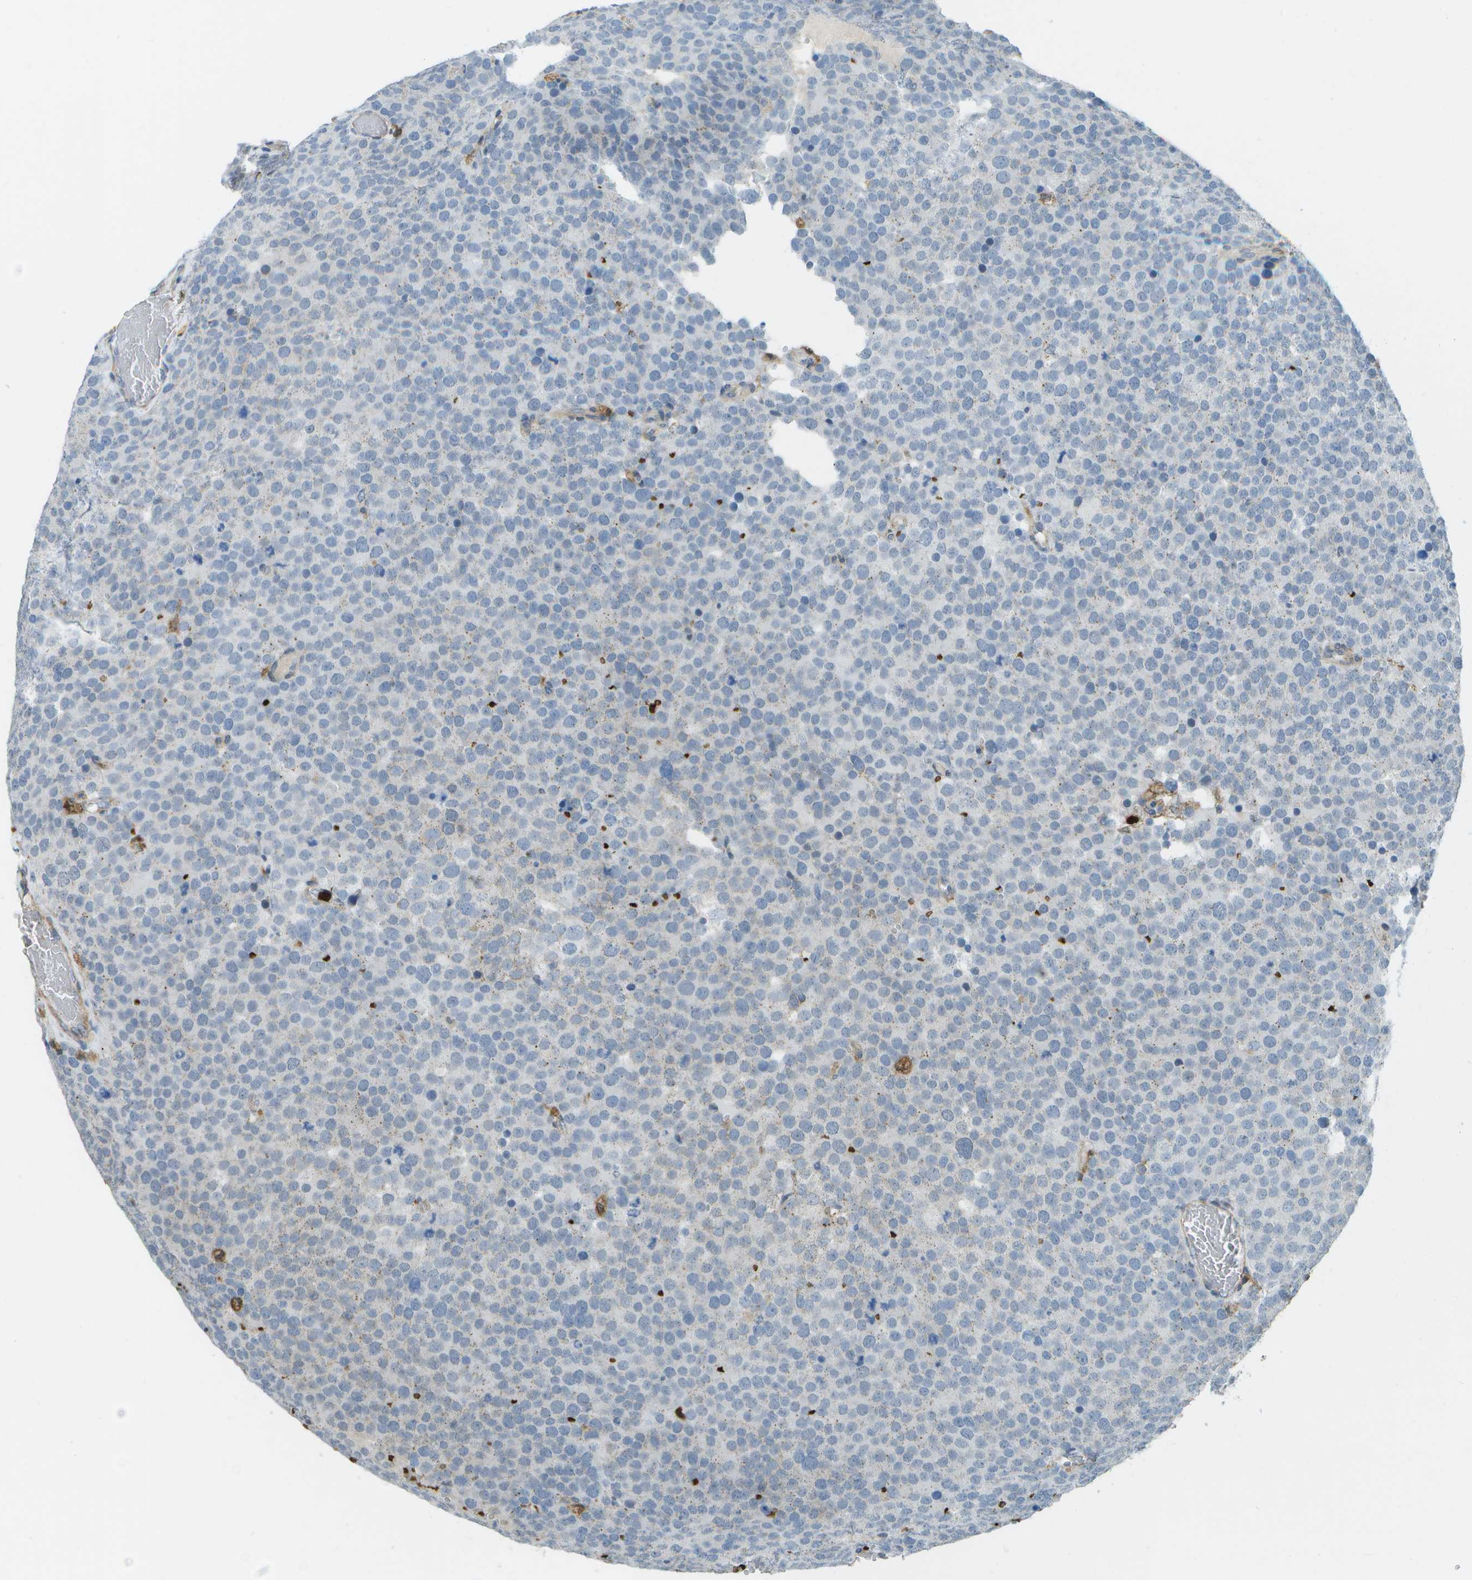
{"staining": {"intensity": "negative", "quantity": "none", "location": "none"}, "tissue": "testis cancer", "cell_type": "Tumor cells", "image_type": "cancer", "snomed": [{"axis": "morphology", "description": "Normal tissue, NOS"}, {"axis": "morphology", "description": "Seminoma, NOS"}, {"axis": "topography", "description": "Testis"}], "caption": "The histopathology image shows no staining of tumor cells in testis cancer (seminoma). (DAB (3,3'-diaminobenzidine) immunohistochemistry (IHC) with hematoxylin counter stain).", "gene": "CACHD1", "patient": {"sex": "male", "age": 71}}